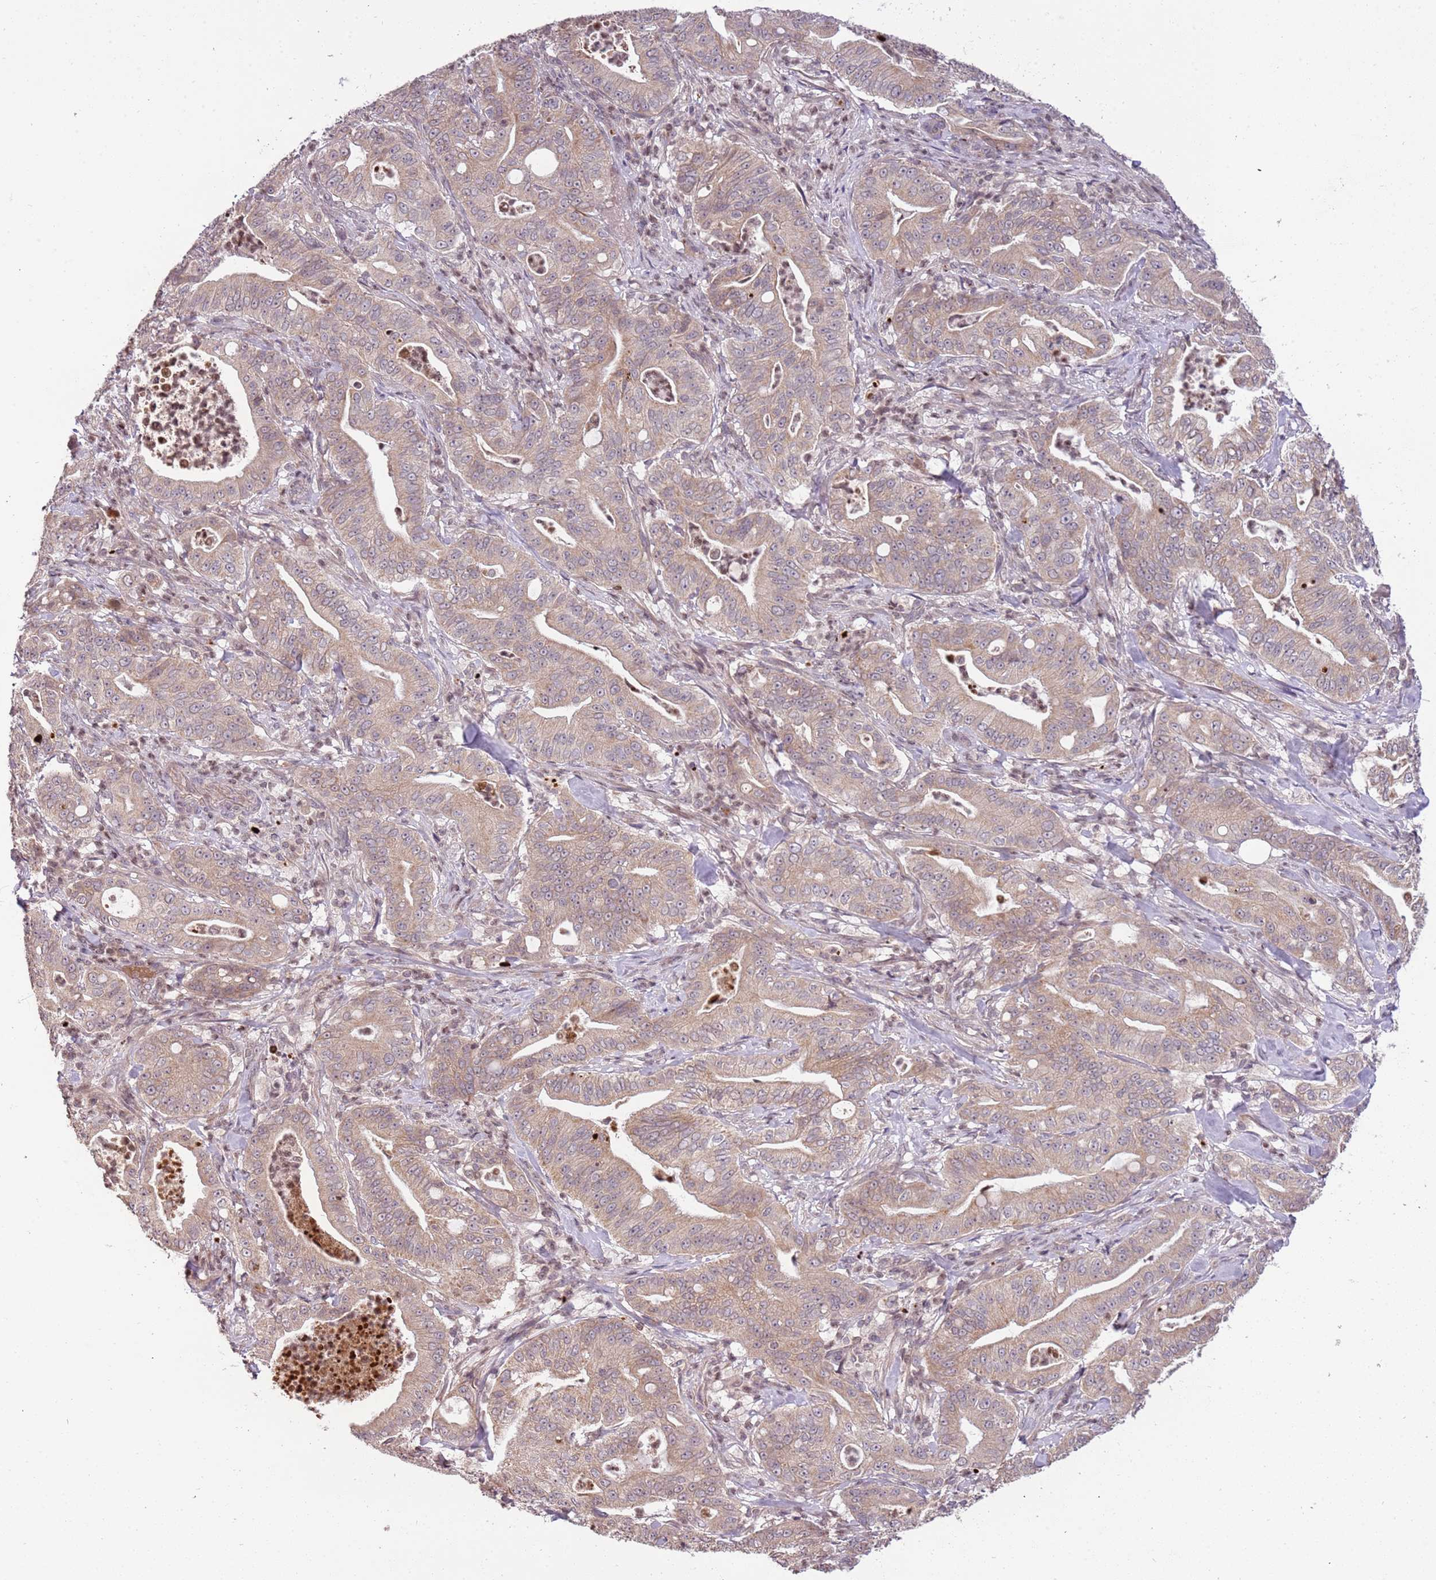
{"staining": {"intensity": "weak", "quantity": ">75%", "location": "cytoplasmic/membranous"}, "tissue": "pancreatic cancer", "cell_type": "Tumor cells", "image_type": "cancer", "snomed": [{"axis": "morphology", "description": "Adenocarcinoma, NOS"}, {"axis": "topography", "description": "Pancreas"}], "caption": "Tumor cells demonstrate low levels of weak cytoplasmic/membranous expression in approximately >75% of cells in human adenocarcinoma (pancreatic).", "gene": "SAMSN1", "patient": {"sex": "male", "age": 71}}